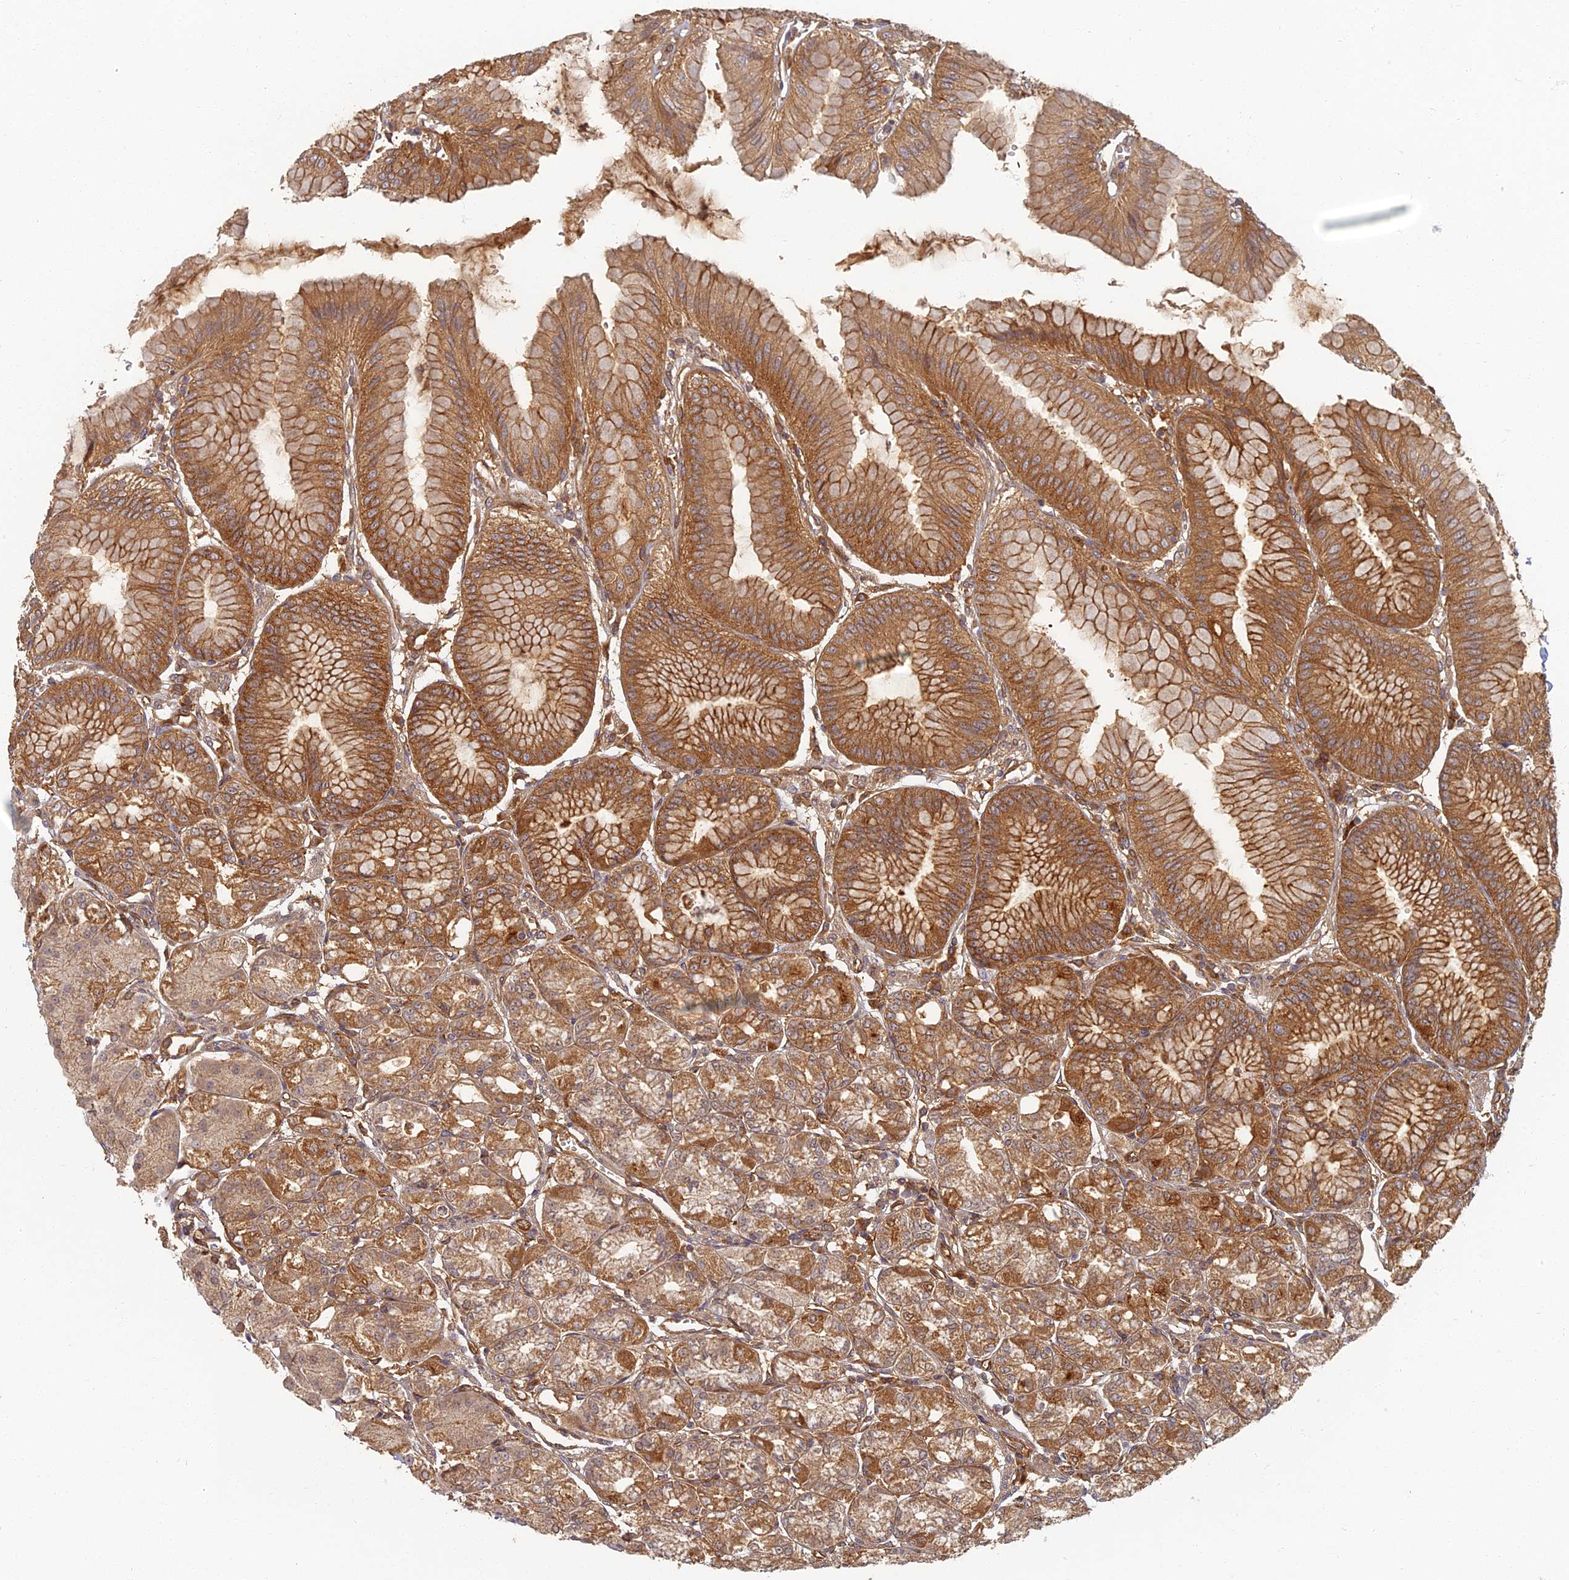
{"staining": {"intensity": "strong", "quantity": ">75%", "location": "cytoplasmic/membranous"}, "tissue": "stomach", "cell_type": "Glandular cells", "image_type": "normal", "snomed": [{"axis": "morphology", "description": "Normal tissue, NOS"}, {"axis": "topography", "description": "Stomach, lower"}], "caption": "Protein staining reveals strong cytoplasmic/membranous staining in about >75% of glandular cells in normal stomach. (brown staining indicates protein expression, while blue staining denotes nuclei).", "gene": "INO80D", "patient": {"sex": "male", "age": 71}}